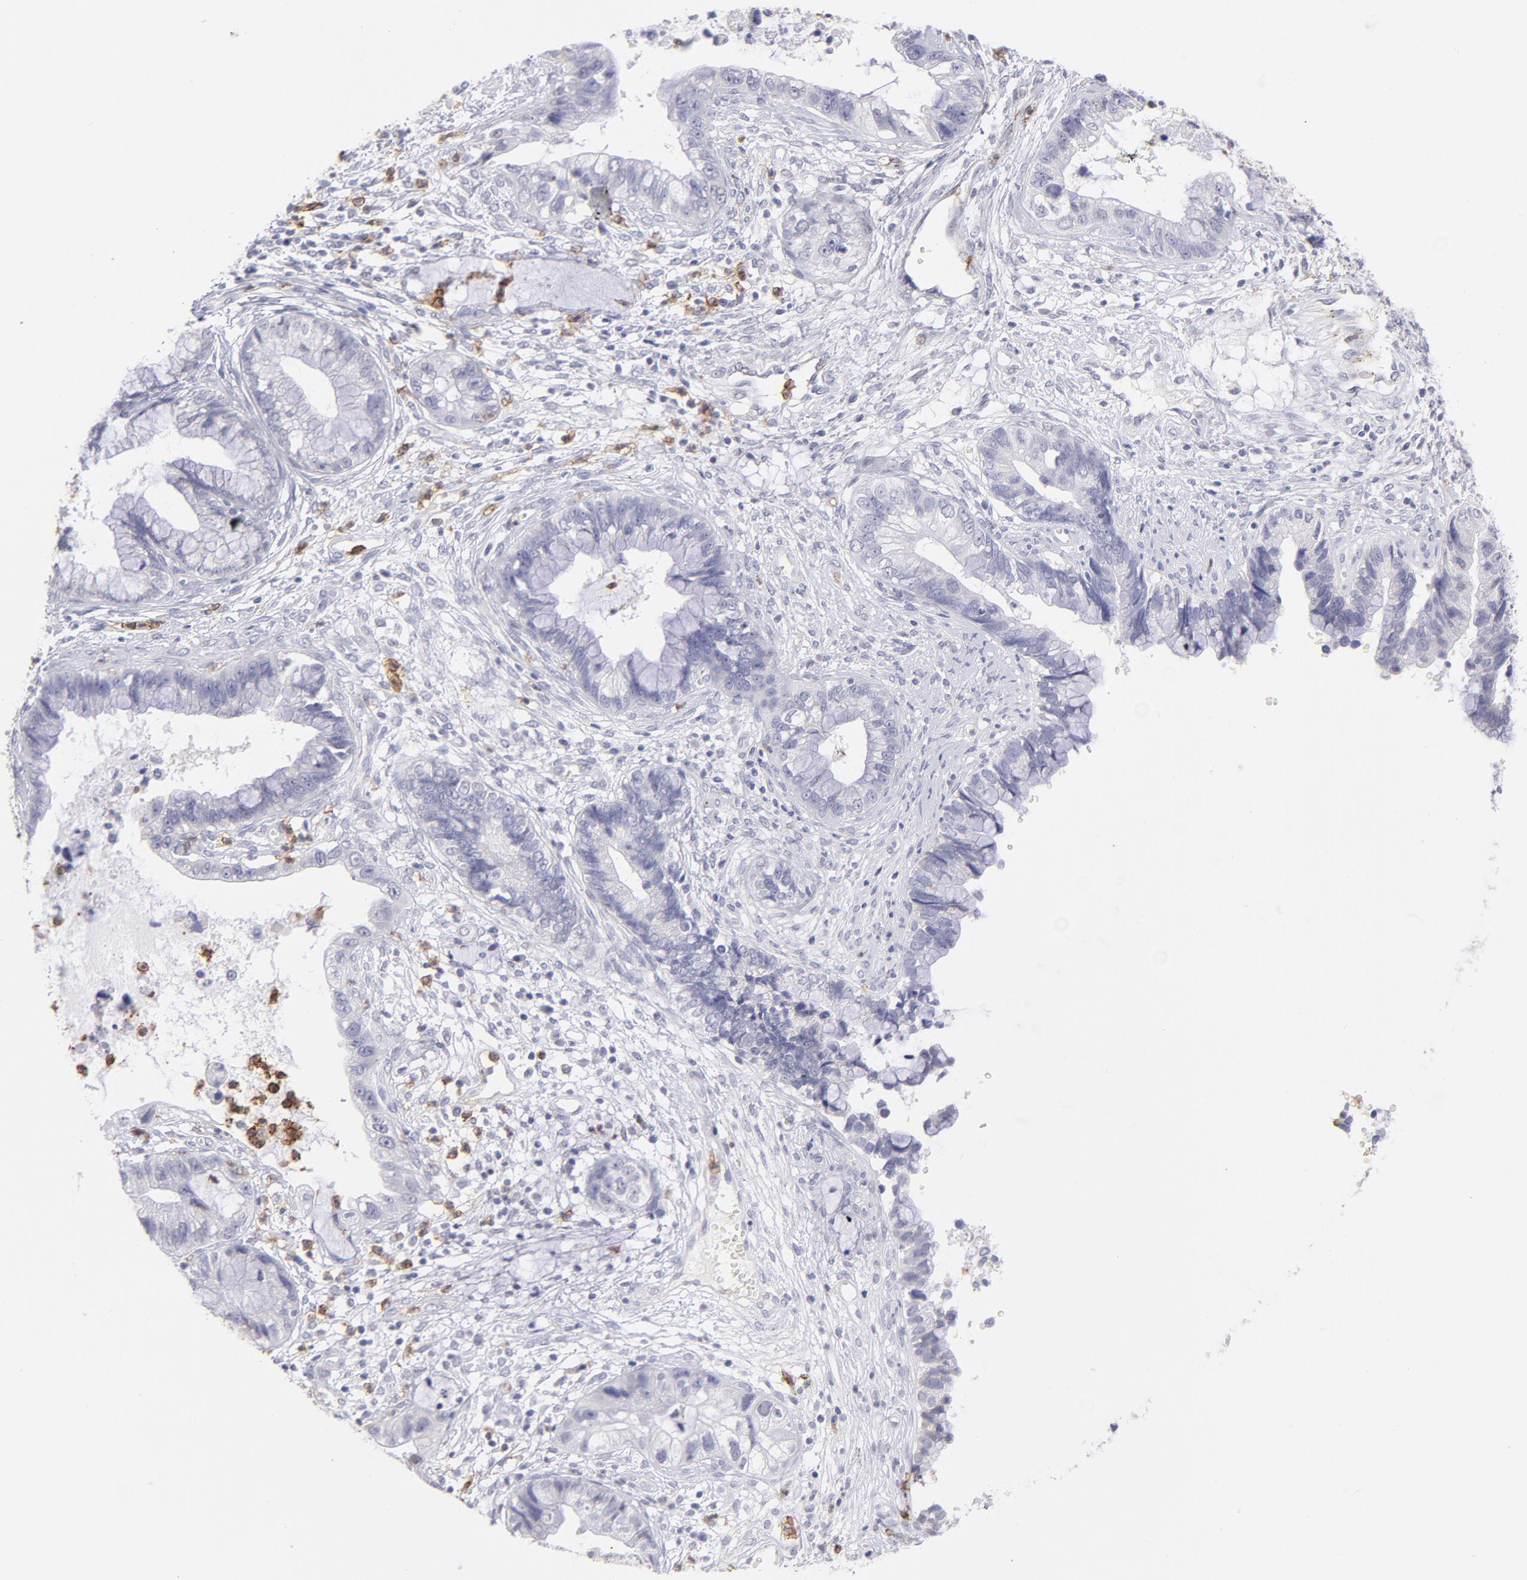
{"staining": {"intensity": "negative", "quantity": "none", "location": "none"}, "tissue": "cervical cancer", "cell_type": "Tumor cells", "image_type": "cancer", "snomed": [{"axis": "morphology", "description": "Adenocarcinoma, NOS"}, {"axis": "topography", "description": "Cervix"}], "caption": "Immunohistochemistry image of neoplastic tissue: human cervical cancer stained with DAB demonstrates no significant protein staining in tumor cells.", "gene": "LTB4R", "patient": {"sex": "female", "age": 44}}